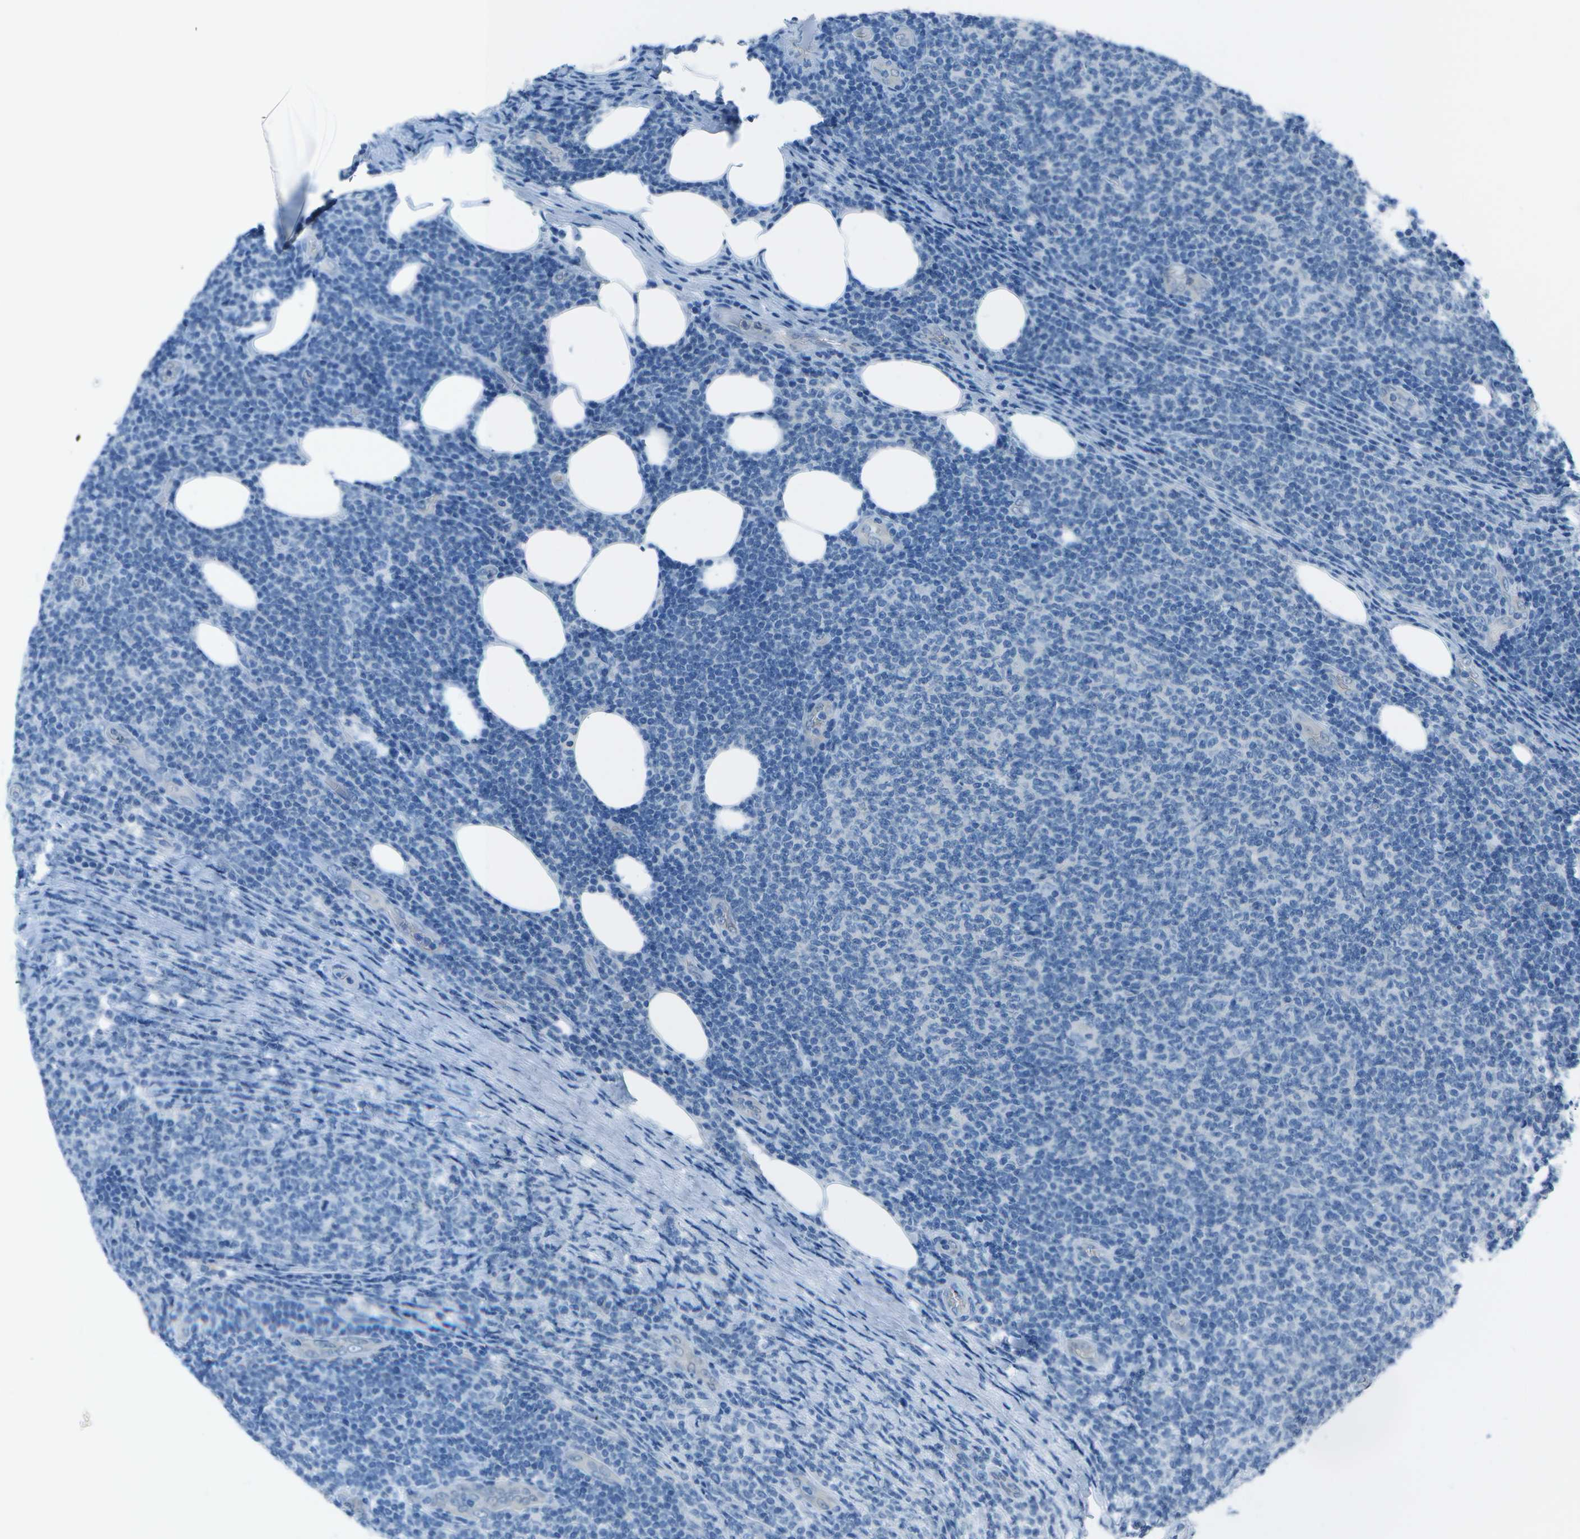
{"staining": {"intensity": "negative", "quantity": "none", "location": "none"}, "tissue": "lymphoma", "cell_type": "Tumor cells", "image_type": "cancer", "snomed": [{"axis": "morphology", "description": "Malignant lymphoma, non-Hodgkin's type, Low grade"}, {"axis": "topography", "description": "Lymph node"}], "caption": "Immunohistochemistry photomicrograph of neoplastic tissue: human malignant lymphoma, non-Hodgkin's type (low-grade) stained with DAB exhibits no significant protein expression in tumor cells. Brightfield microscopy of immunohistochemistry stained with DAB (brown) and hematoxylin (blue), captured at high magnification.", "gene": "ASL", "patient": {"sex": "male", "age": 66}}